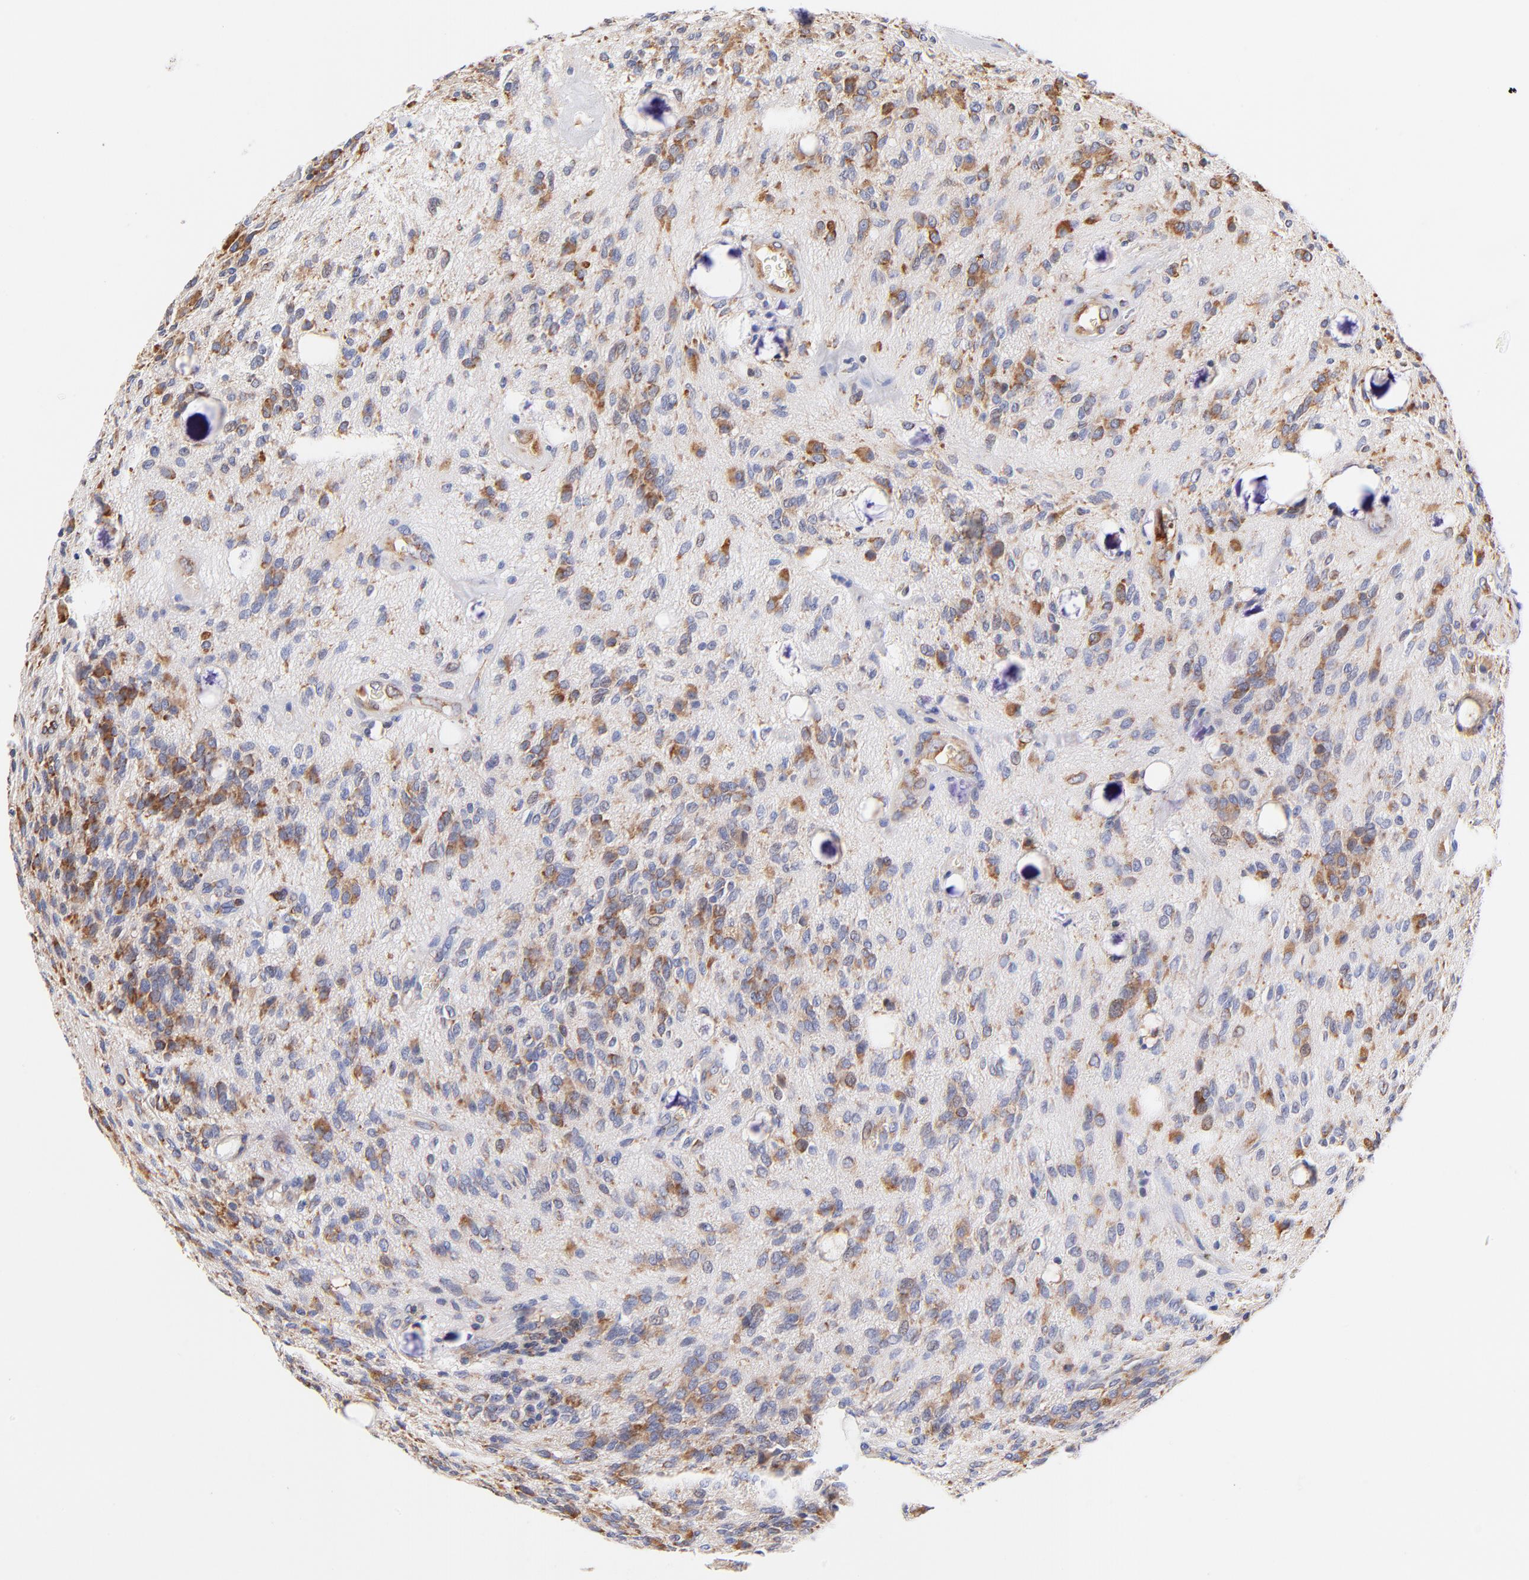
{"staining": {"intensity": "moderate", "quantity": "25%-75%", "location": "cytoplasmic/membranous"}, "tissue": "glioma", "cell_type": "Tumor cells", "image_type": "cancer", "snomed": [{"axis": "morphology", "description": "Glioma, malignant, Low grade"}, {"axis": "topography", "description": "Brain"}], "caption": "Malignant glioma (low-grade) tissue shows moderate cytoplasmic/membranous staining in approximately 25%-75% of tumor cells, visualized by immunohistochemistry.", "gene": "RPL27", "patient": {"sex": "female", "age": 15}}